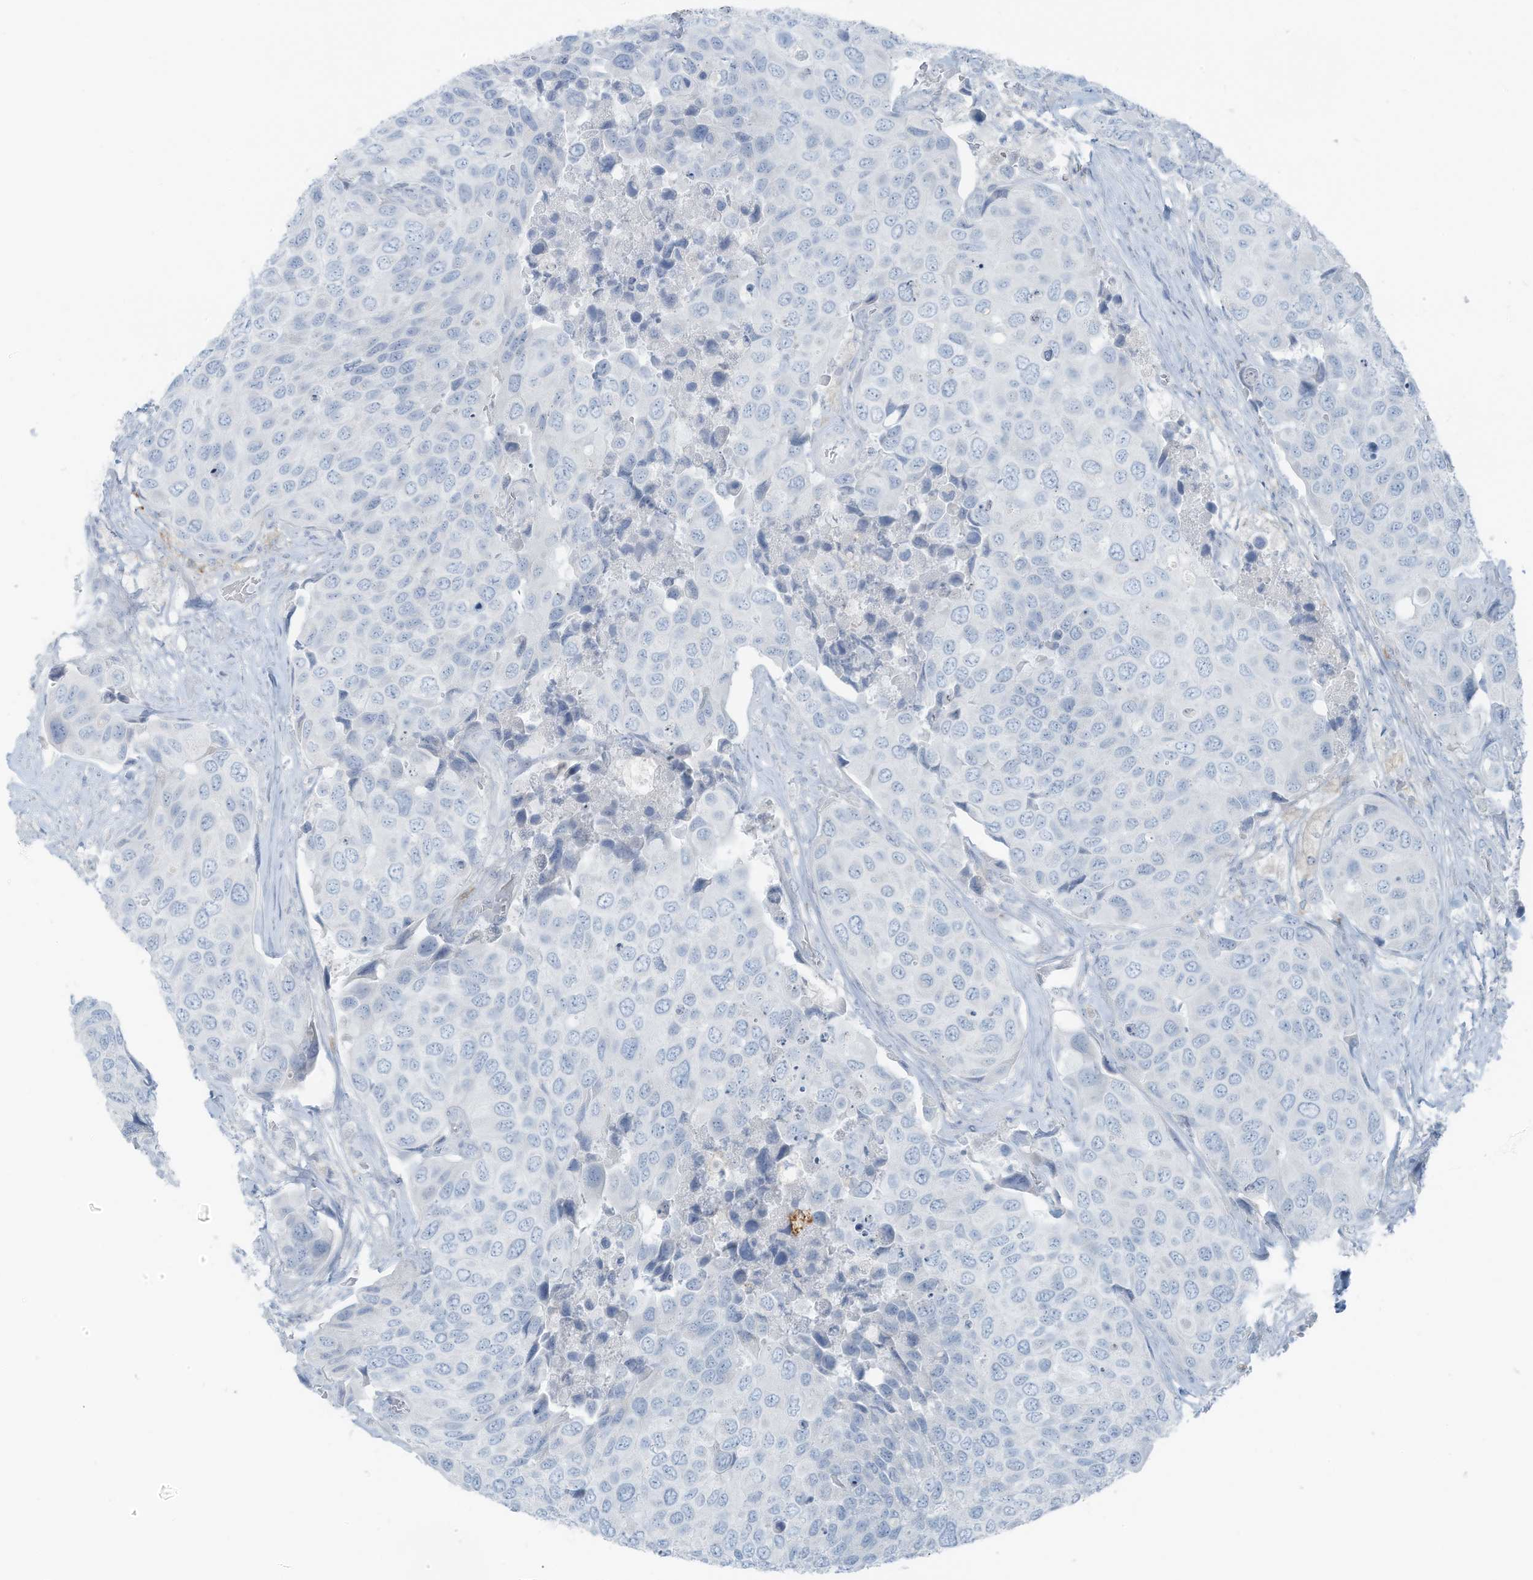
{"staining": {"intensity": "negative", "quantity": "none", "location": "none"}, "tissue": "urothelial cancer", "cell_type": "Tumor cells", "image_type": "cancer", "snomed": [{"axis": "morphology", "description": "Urothelial carcinoma, High grade"}, {"axis": "topography", "description": "Urinary bladder"}], "caption": "This is an immunohistochemistry (IHC) photomicrograph of human urothelial cancer. There is no positivity in tumor cells.", "gene": "SLC25A43", "patient": {"sex": "male", "age": 74}}